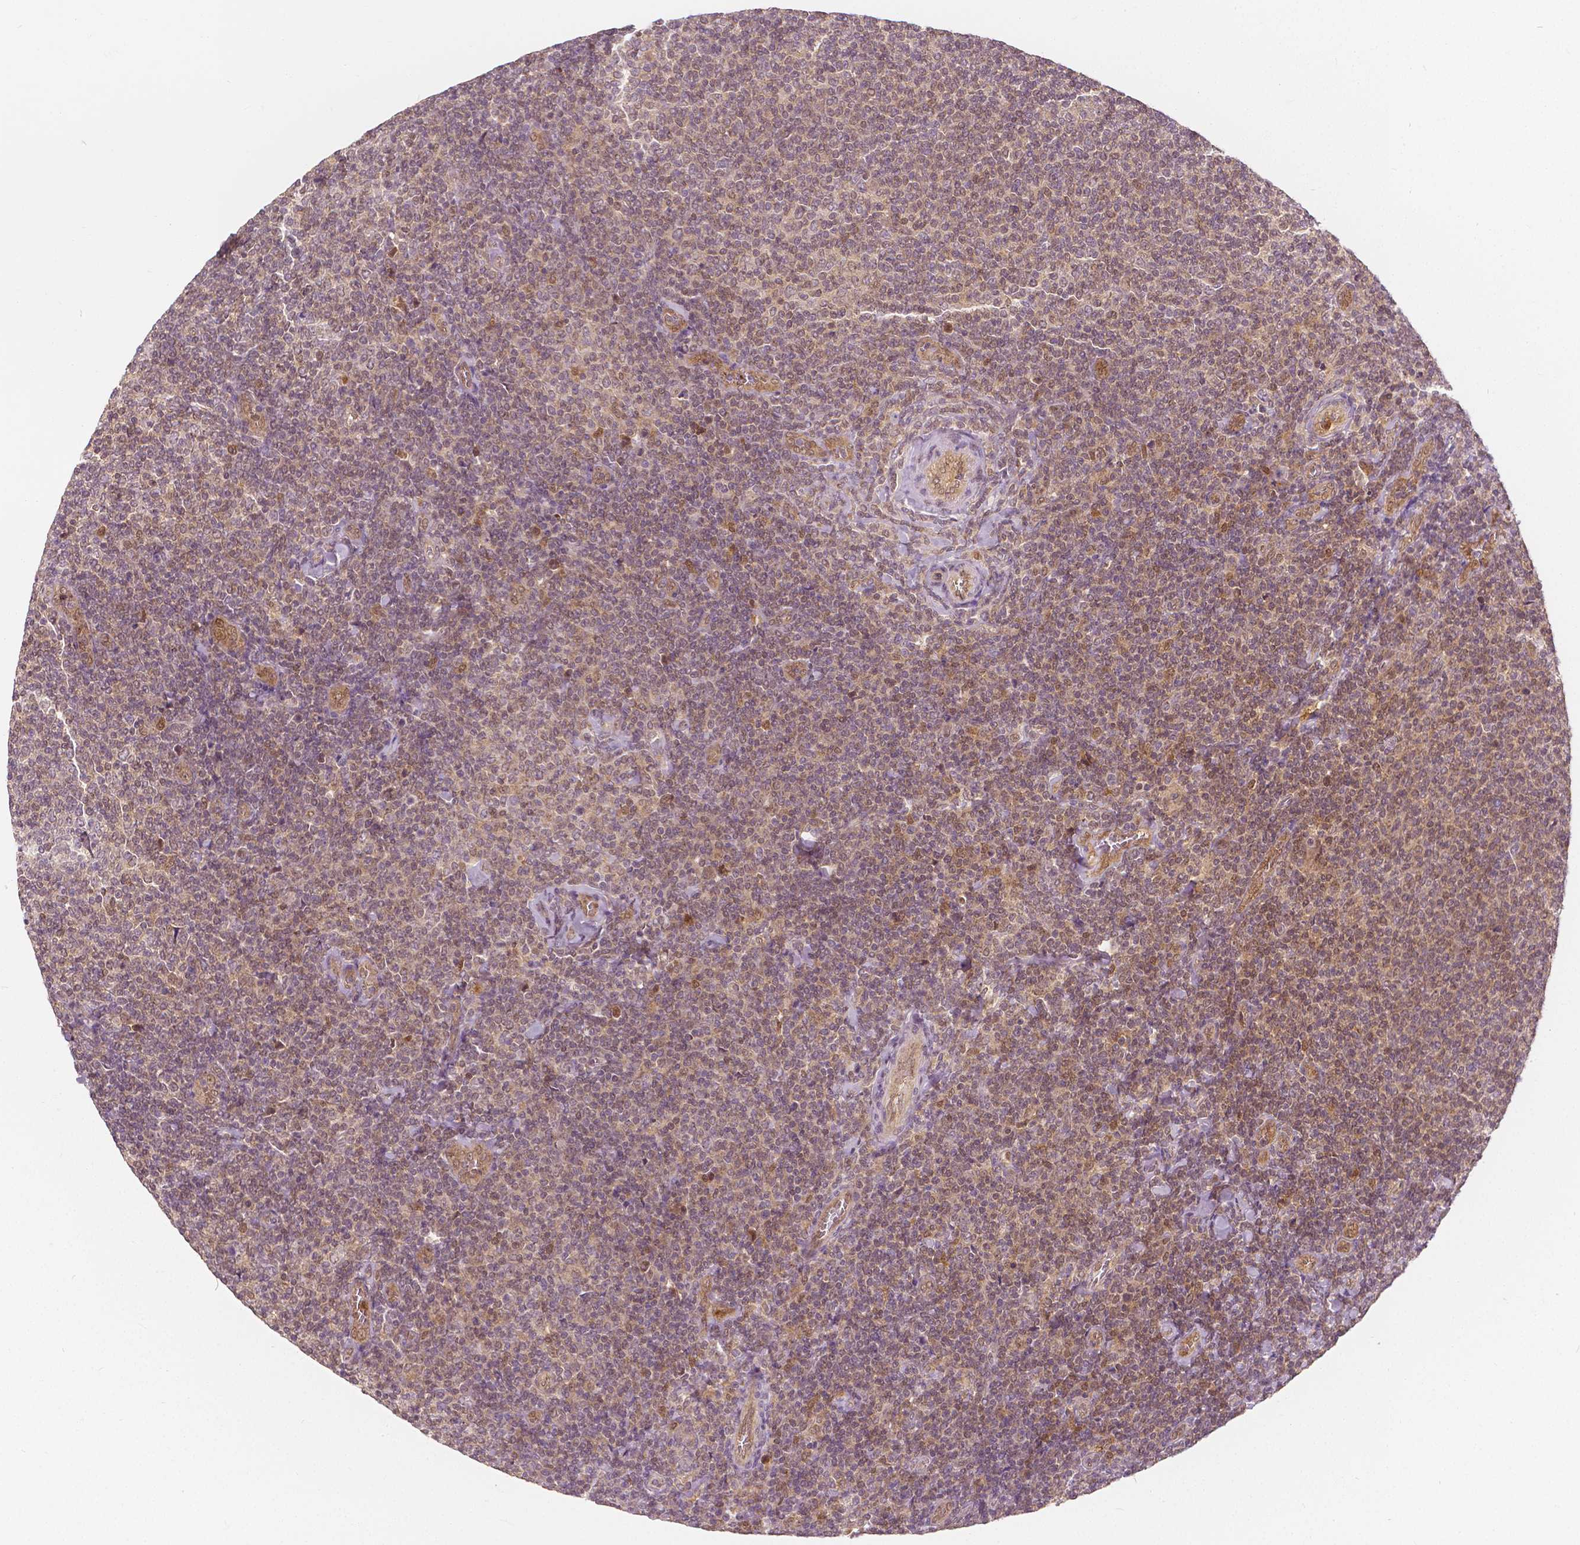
{"staining": {"intensity": "weak", "quantity": "25%-75%", "location": "cytoplasmic/membranous"}, "tissue": "lymphoma", "cell_type": "Tumor cells", "image_type": "cancer", "snomed": [{"axis": "morphology", "description": "Malignant lymphoma, non-Hodgkin's type, Low grade"}, {"axis": "topography", "description": "Lymph node"}], "caption": "Tumor cells reveal weak cytoplasmic/membranous positivity in about 25%-75% of cells in lymphoma. Using DAB (3,3'-diaminobenzidine) (brown) and hematoxylin (blue) stains, captured at high magnification using brightfield microscopy.", "gene": "NAPRT", "patient": {"sex": "male", "age": 52}}